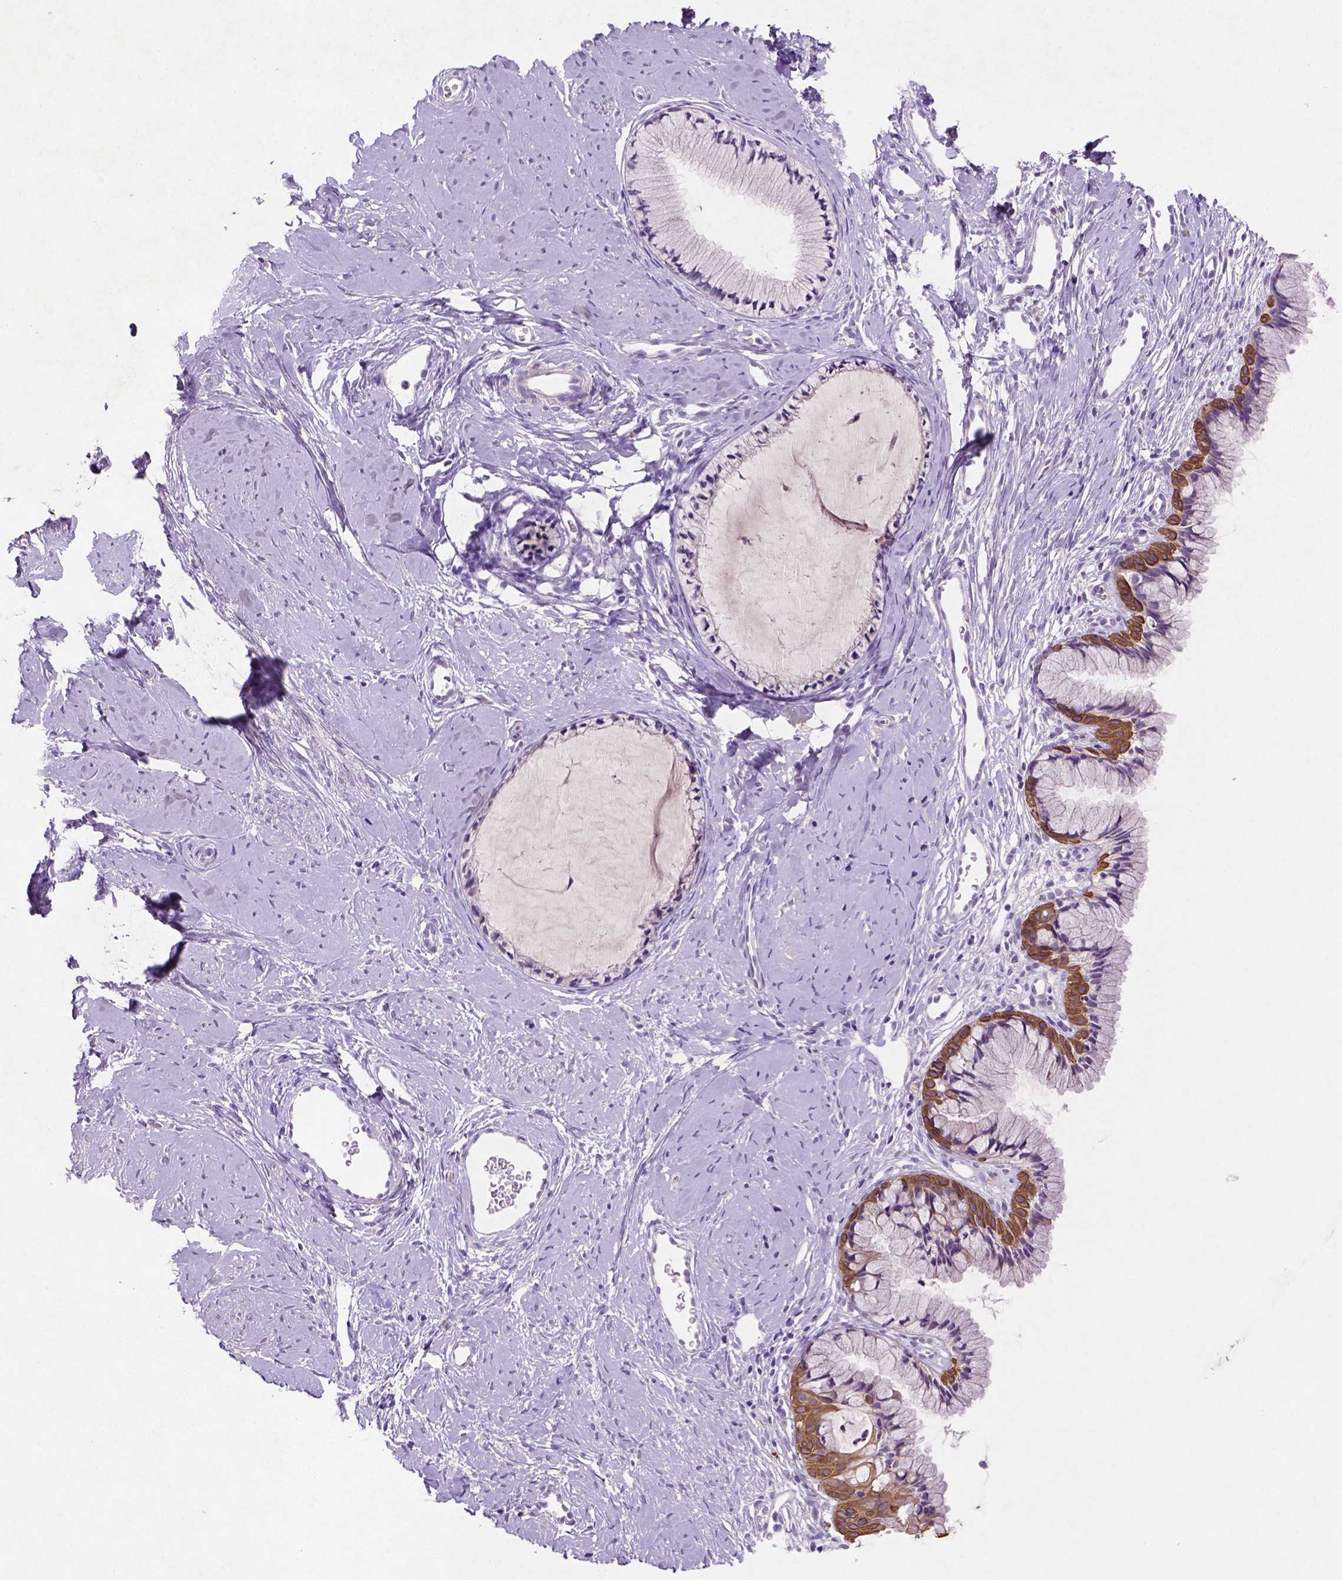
{"staining": {"intensity": "strong", "quantity": "<25%", "location": "cytoplasmic/membranous"}, "tissue": "cervix", "cell_type": "Glandular cells", "image_type": "normal", "snomed": [{"axis": "morphology", "description": "Normal tissue, NOS"}, {"axis": "topography", "description": "Cervix"}], "caption": "Immunohistochemistry photomicrograph of benign cervix: human cervix stained using IHC exhibits medium levels of strong protein expression localized specifically in the cytoplasmic/membranous of glandular cells, appearing as a cytoplasmic/membranous brown color.", "gene": "NUDT2", "patient": {"sex": "female", "age": 40}}